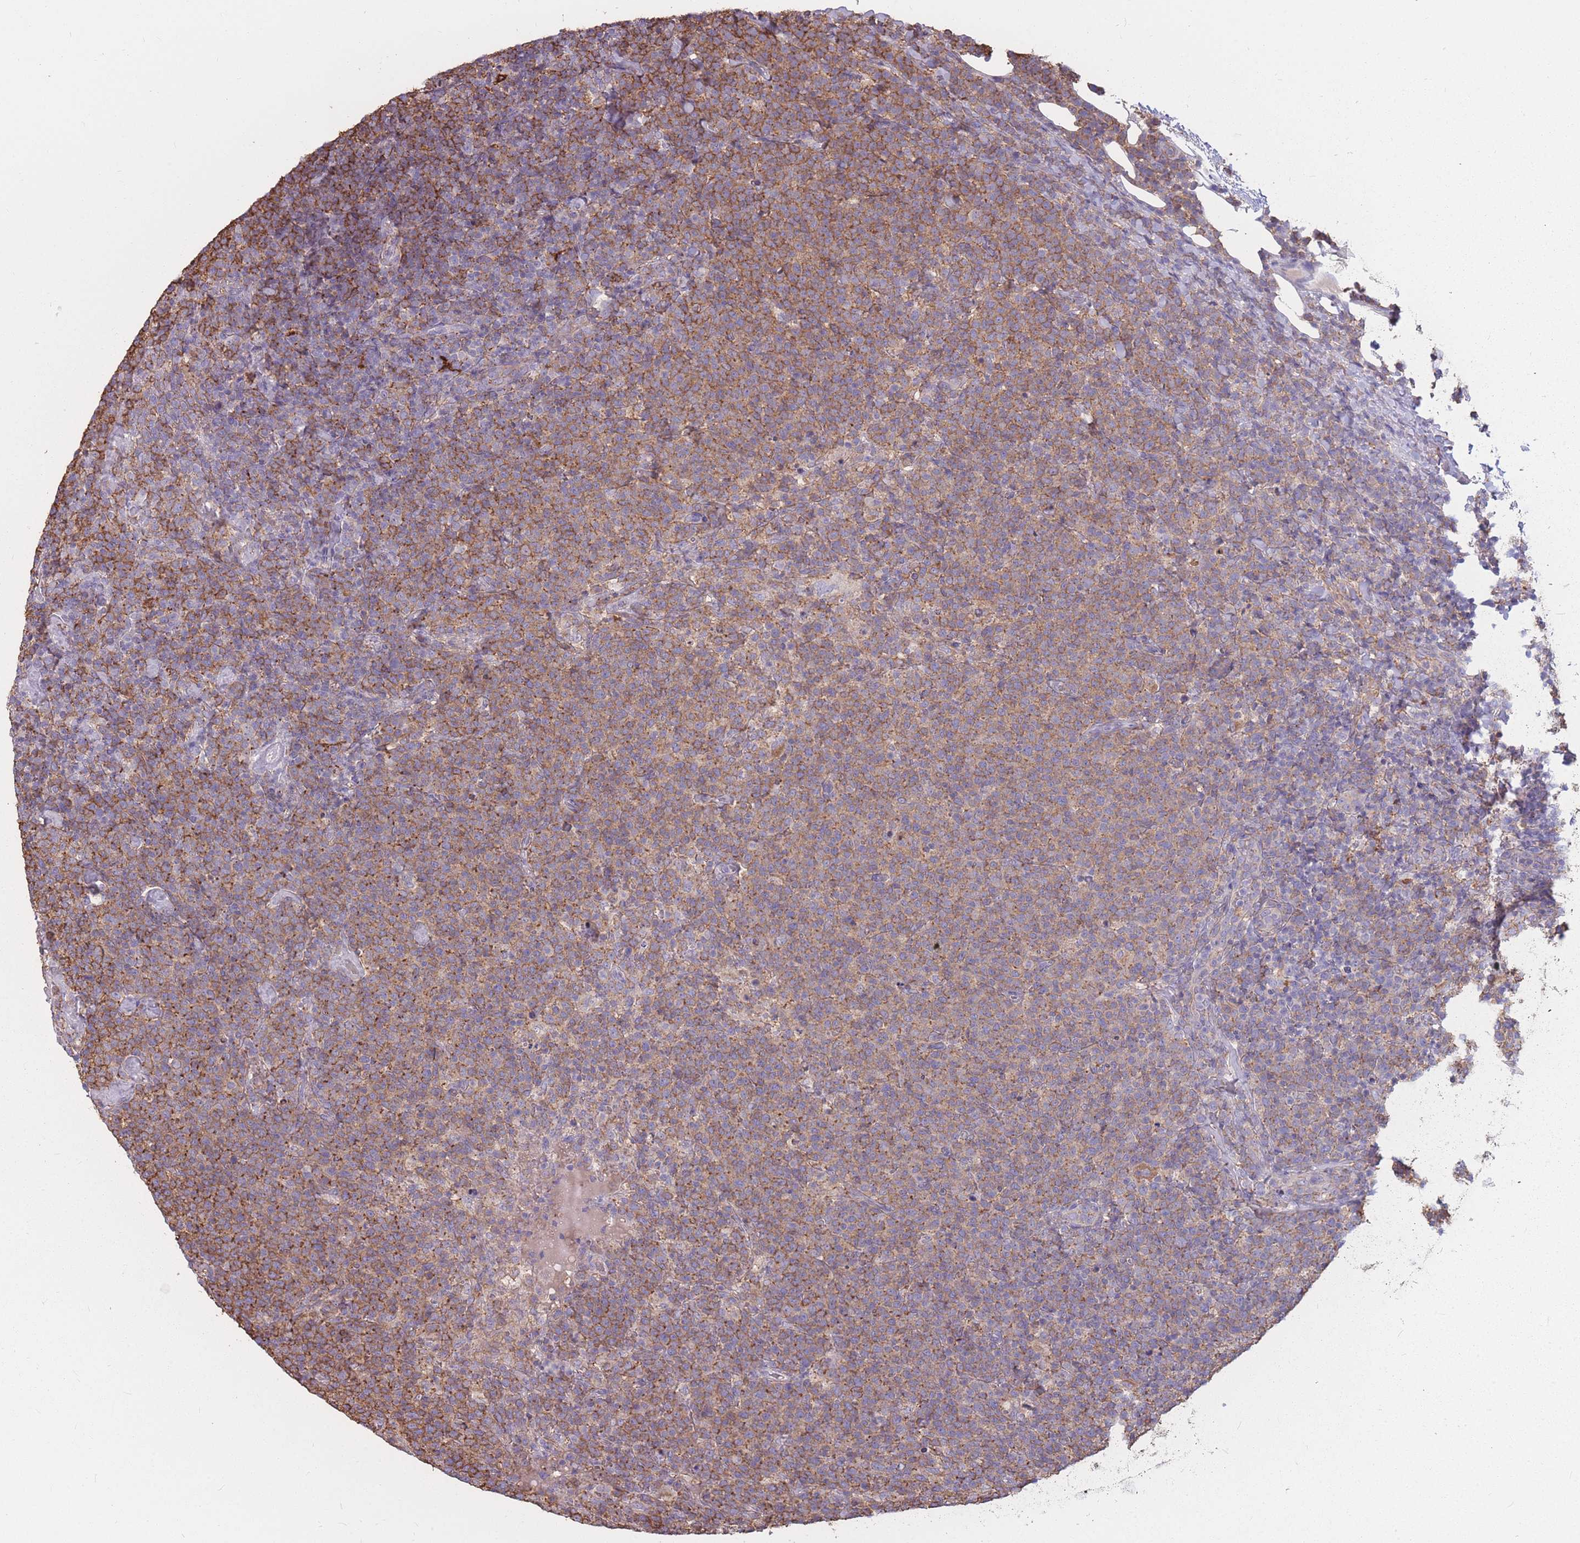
{"staining": {"intensity": "moderate", "quantity": "25%-75%", "location": "cytoplasmic/membranous"}, "tissue": "lymphoma", "cell_type": "Tumor cells", "image_type": "cancer", "snomed": [{"axis": "morphology", "description": "Malignant lymphoma, non-Hodgkin's type, High grade"}, {"axis": "topography", "description": "Lymph node"}], "caption": "Human malignant lymphoma, non-Hodgkin's type (high-grade) stained with a protein marker shows moderate staining in tumor cells.", "gene": "GNA11", "patient": {"sex": "male", "age": 61}}